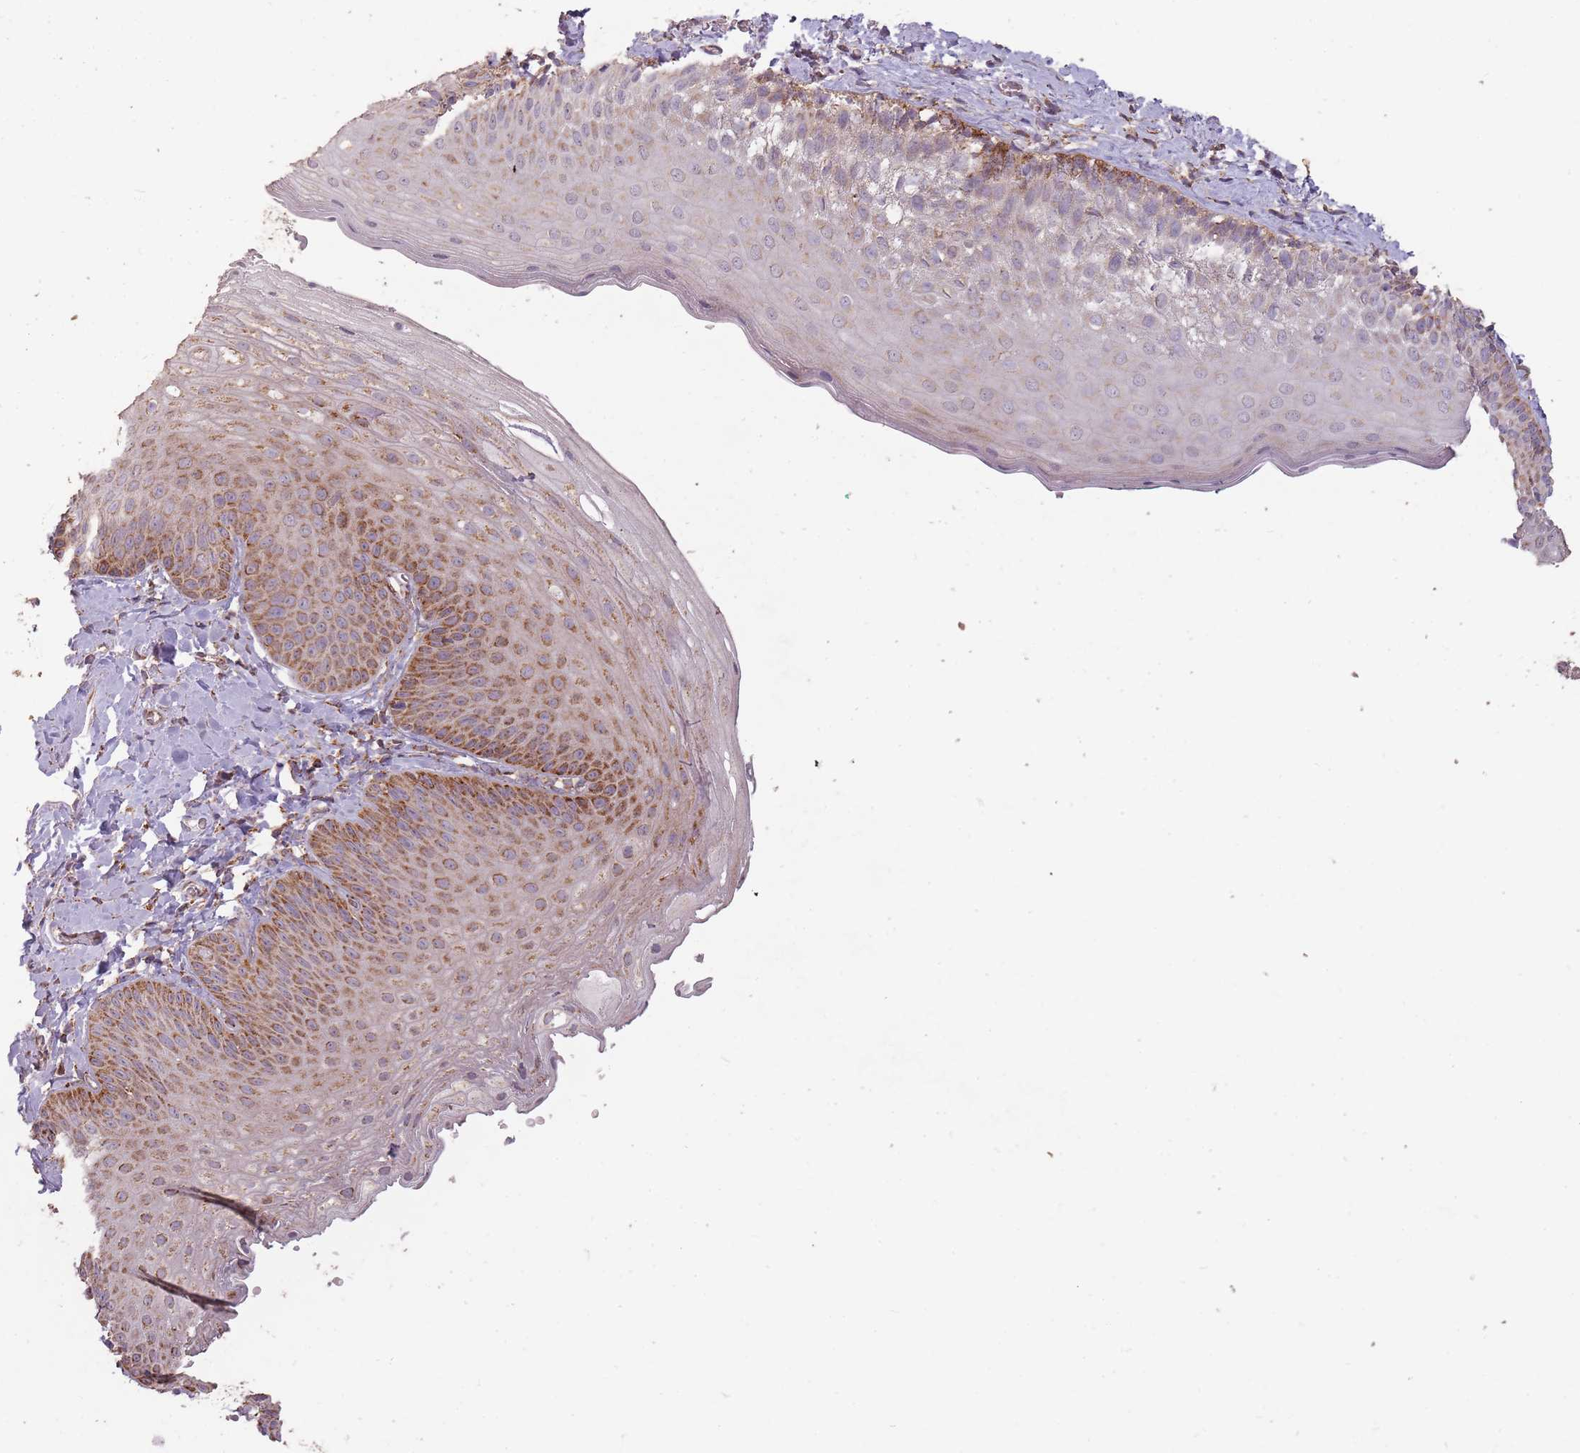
{"staining": {"intensity": "moderate", "quantity": ">75%", "location": "cytoplasmic/membranous"}, "tissue": "skin", "cell_type": "Epidermal cells", "image_type": "normal", "snomed": [{"axis": "morphology", "description": "Normal tissue, NOS"}, {"axis": "morphology", "description": "Hemorrhoids"}, {"axis": "morphology", "description": "Inflammation, NOS"}, {"axis": "topography", "description": "Anal"}], "caption": "An image of skin stained for a protein displays moderate cytoplasmic/membranous brown staining in epidermal cells.", "gene": "CNOT8", "patient": {"sex": "male", "age": 60}}